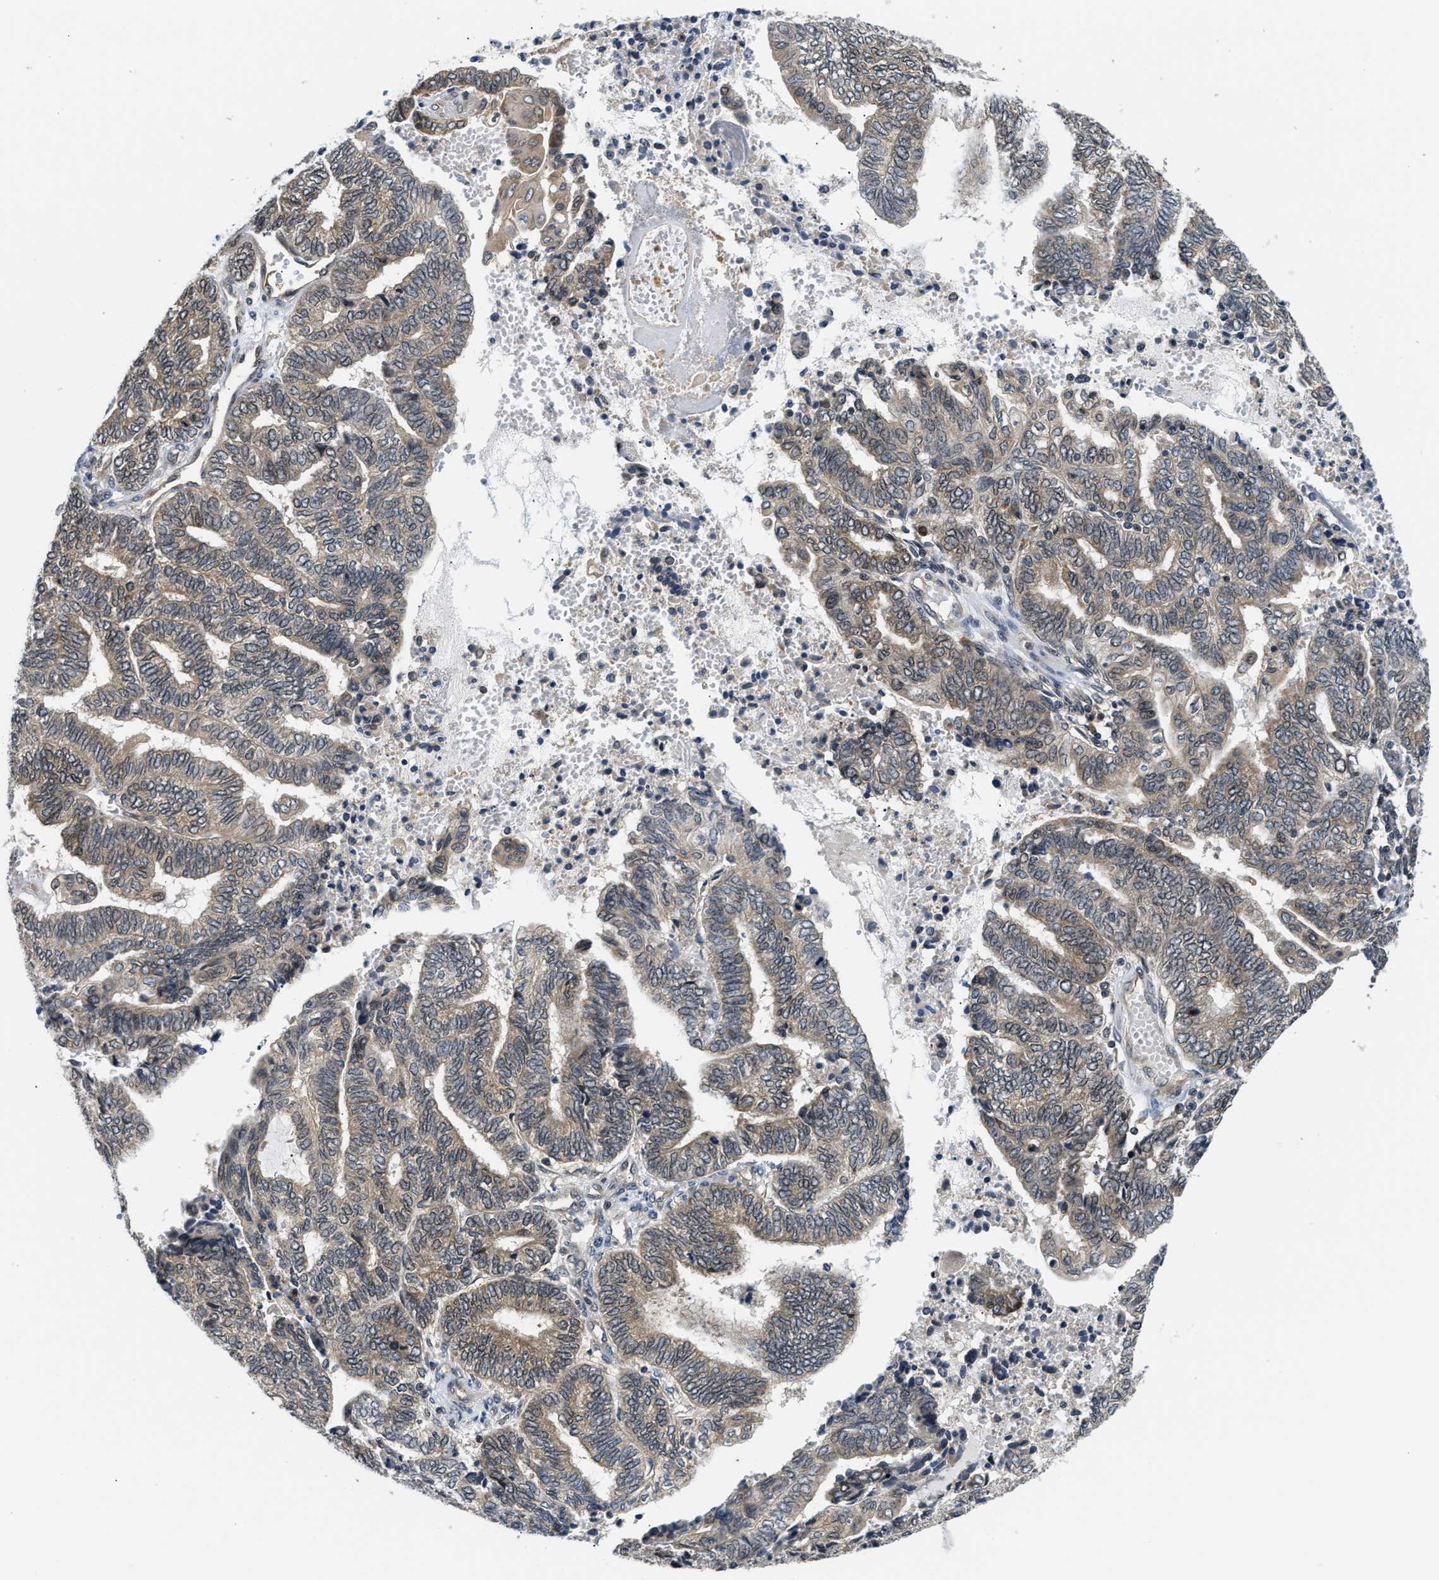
{"staining": {"intensity": "weak", "quantity": ">75%", "location": "cytoplasmic/membranous"}, "tissue": "endometrial cancer", "cell_type": "Tumor cells", "image_type": "cancer", "snomed": [{"axis": "morphology", "description": "Adenocarcinoma, NOS"}, {"axis": "topography", "description": "Uterus"}, {"axis": "topography", "description": "Endometrium"}], "caption": "Immunohistochemistry (IHC) (DAB (3,3'-diaminobenzidine)) staining of human endometrial cancer displays weak cytoplasmic/membranous protein staining in approximately >75% of tumor cells.", "gene": "RAB29", "patient": {"sex": "female", "age": 70}}